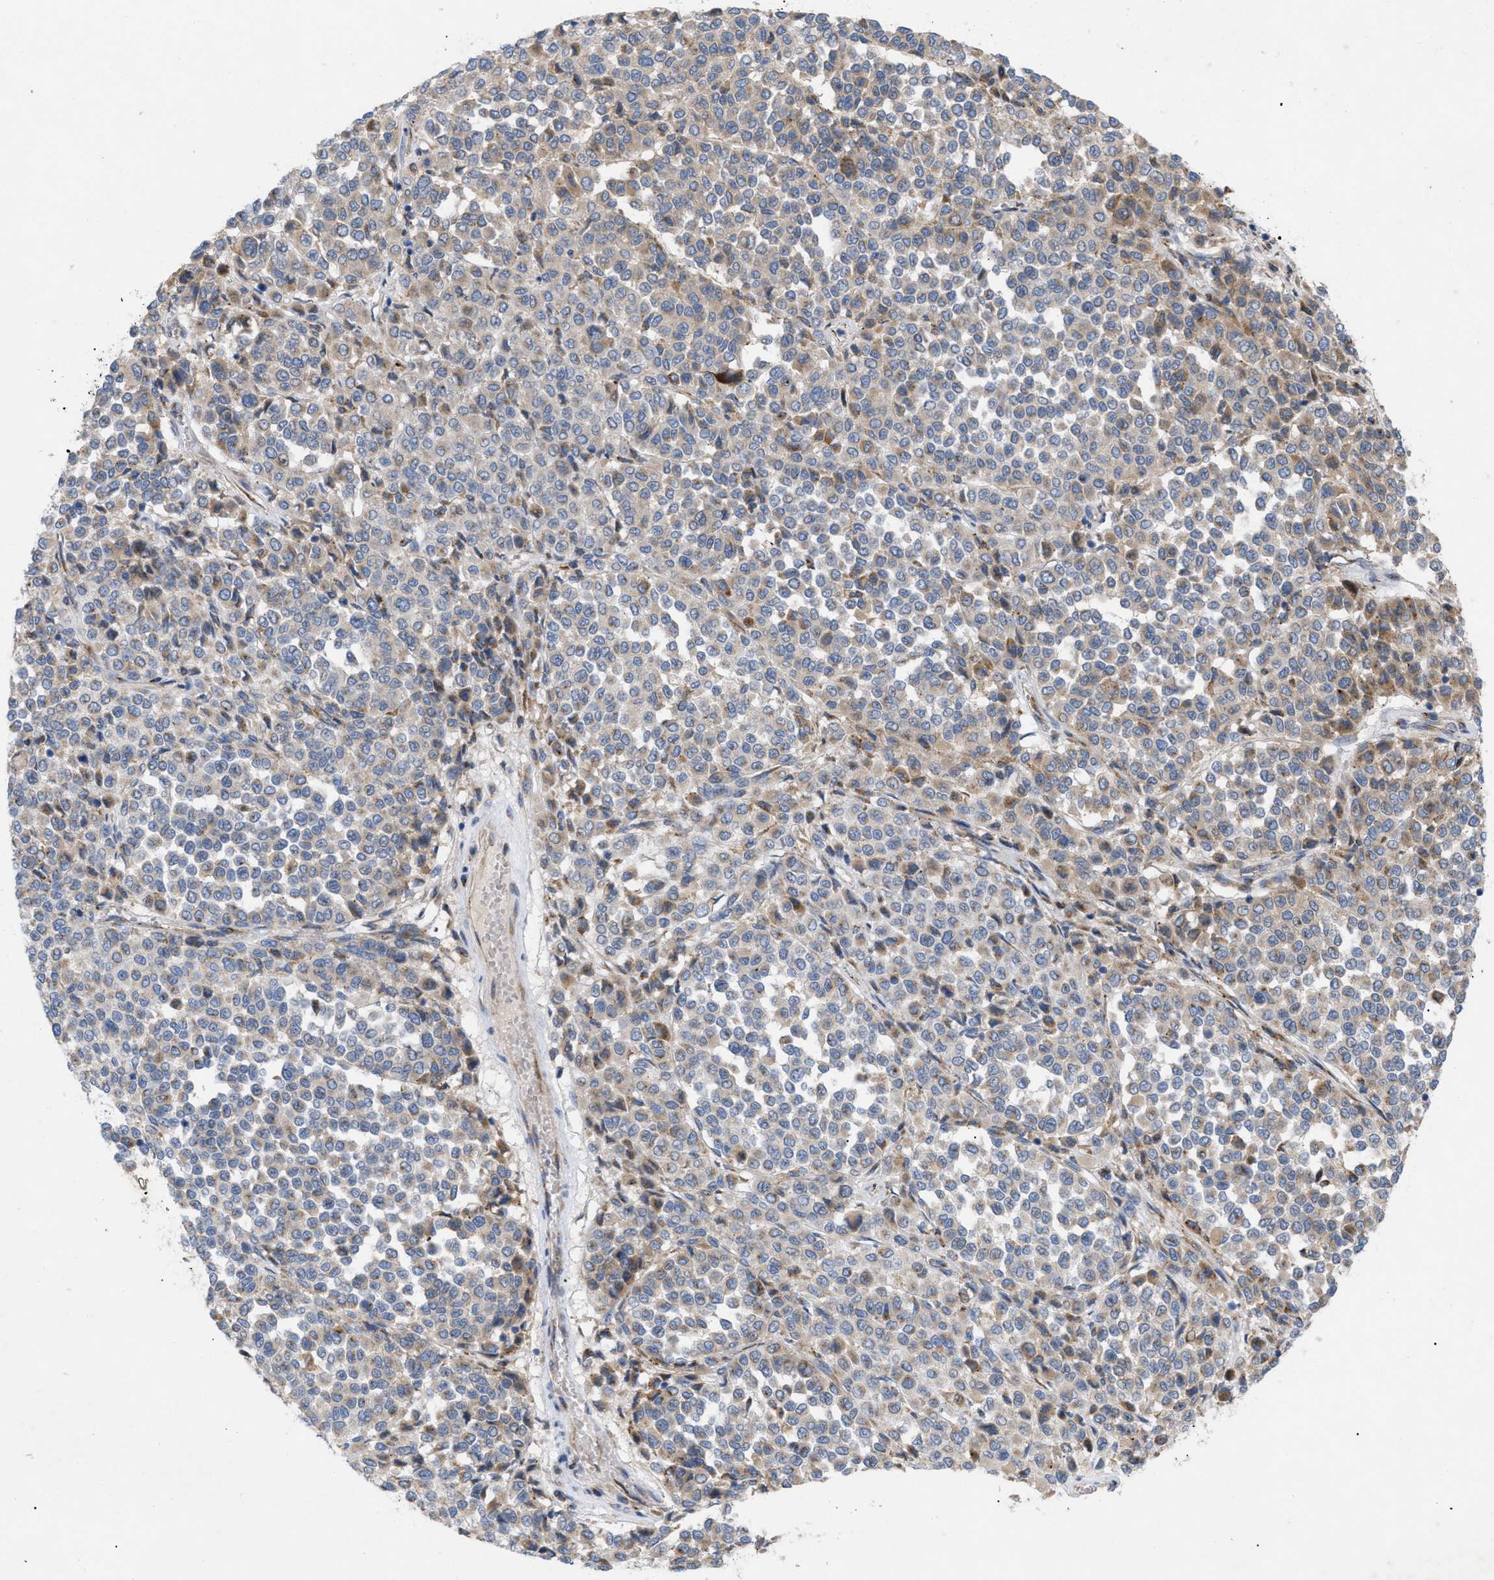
{"staining": {"intensity": "weak", "quantity": ">75%", "location": "cytoplasmic/membranous"}, "tissue": "melanoma", "cell_type": "Tumor cells", "image_type": "cancer", "snomed": [{"axis": "morphology", "description": "Malignant melanoma, Metastatic site"}, {"axis": "topography", "description": "Pancreas"}], "caption": "Immunohistochemistry (DAB (3,3'-diaminobenzidine)) staining of human malignant melanoma (metastatic site) demonstrates weak cytoplasmic/membranous protein positivity in approximately >75% of tumor cells. The protein of interest is stained brown, and the nuclei are stained in blue (DAB IHC with brightfield microscopy, high magnification).", "gene": "SLC50A1", "patient": {"sex": "female", "age": 30}}